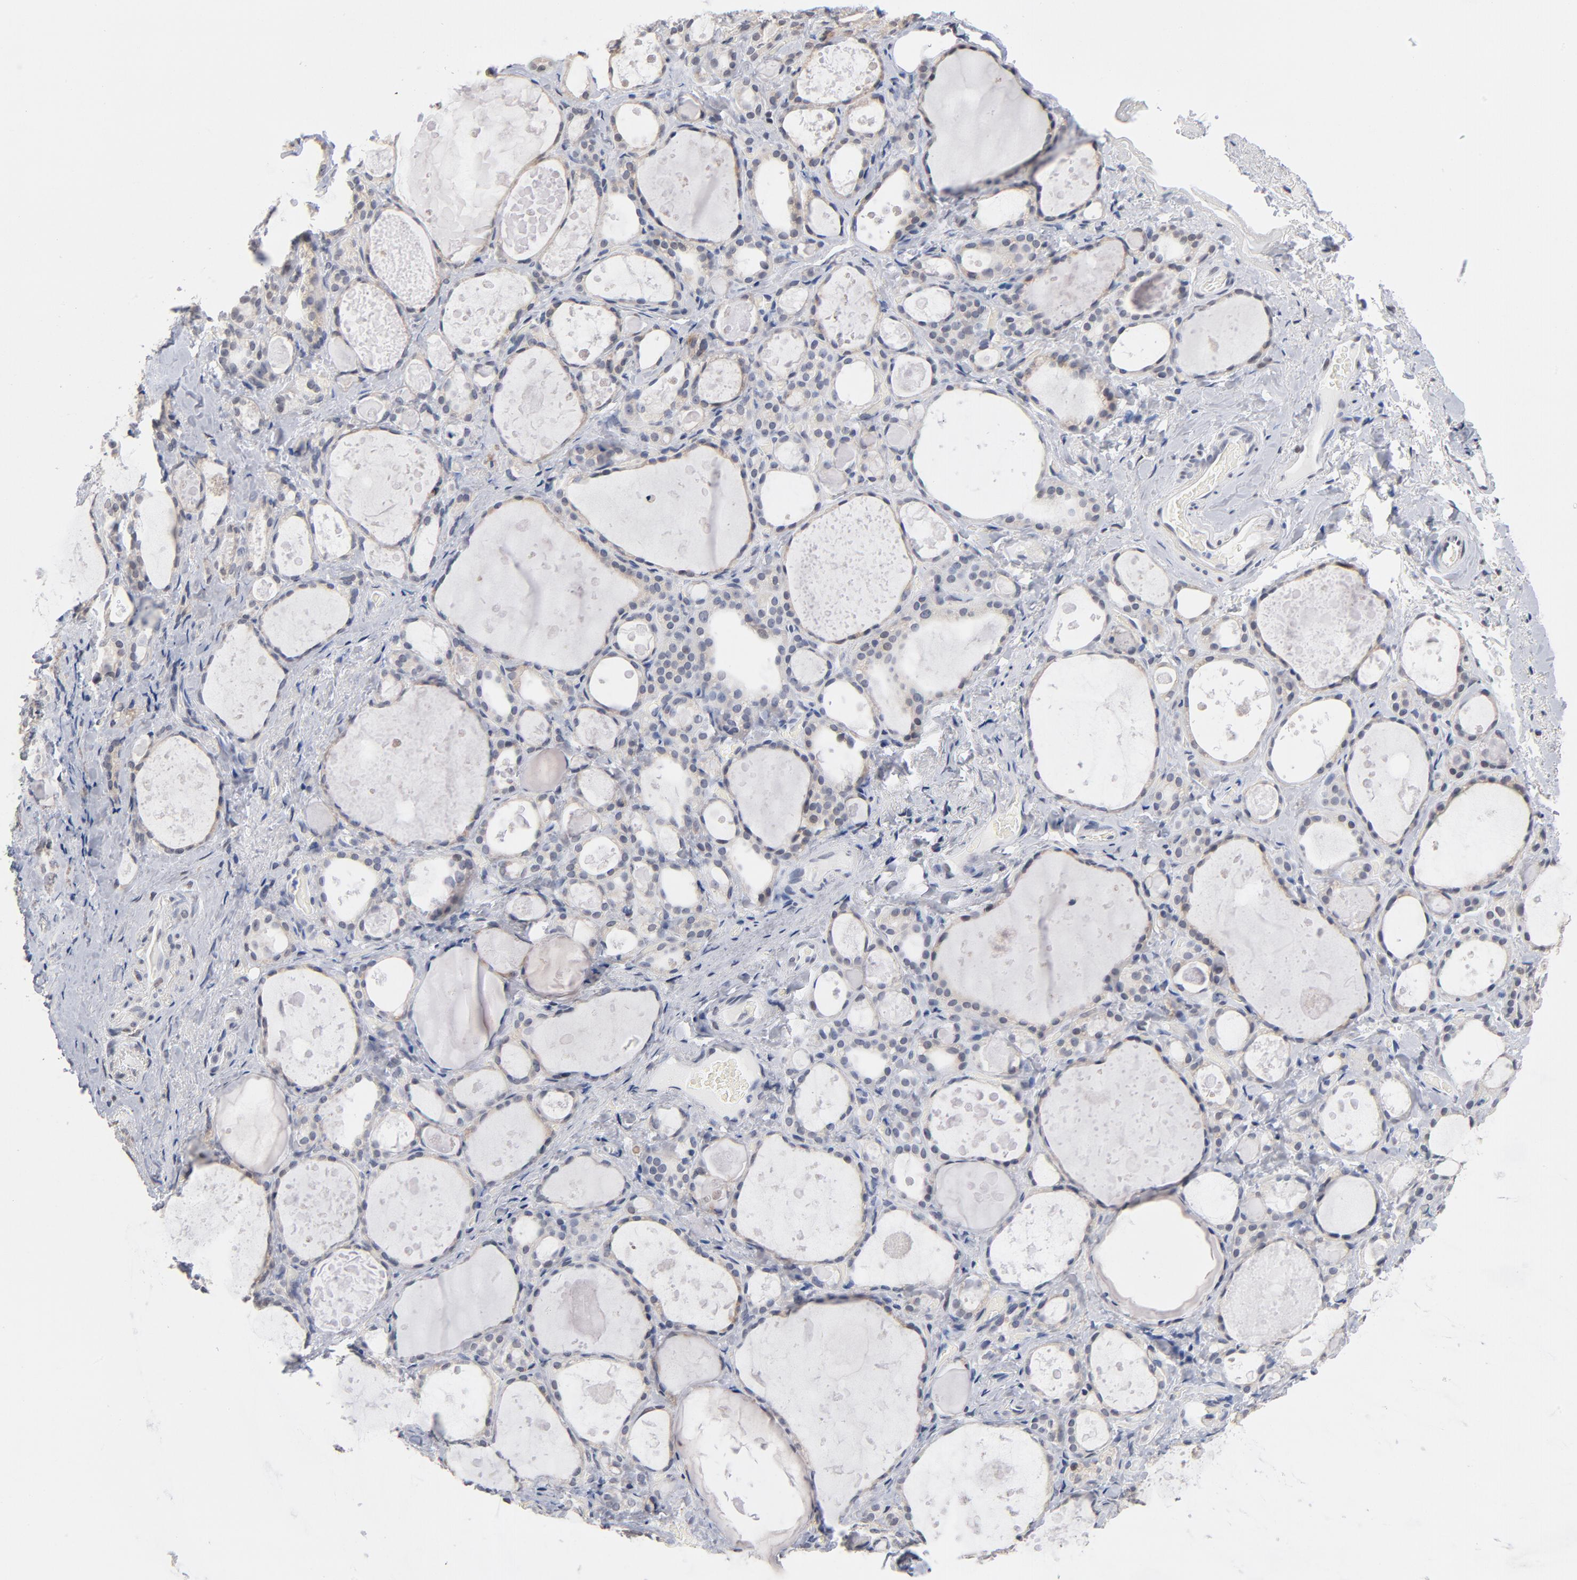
{"staining": {"intensity": "weak", "quantity": "<25%", "location": "cytoplasmic/membranous,nuclear"}, "tissue": "thyroid gland", "cell_type": "Glandular cells", "image_type": "normal", "snomed": [{"axis": "morphology", "description": "Normal tissue, NOS"}, {"axis": "topography", "description": "Thyroid gland"}], "caption": "Glandular cells are negative for brown protein staining in normal thyroid gland. (Brightfield microscopy of DAB (3,3'-diaminobenzidine) immunohistochemistry at high magnification).", "gene": "RBM3", "patient": {"sex": "female", "age": 75}}